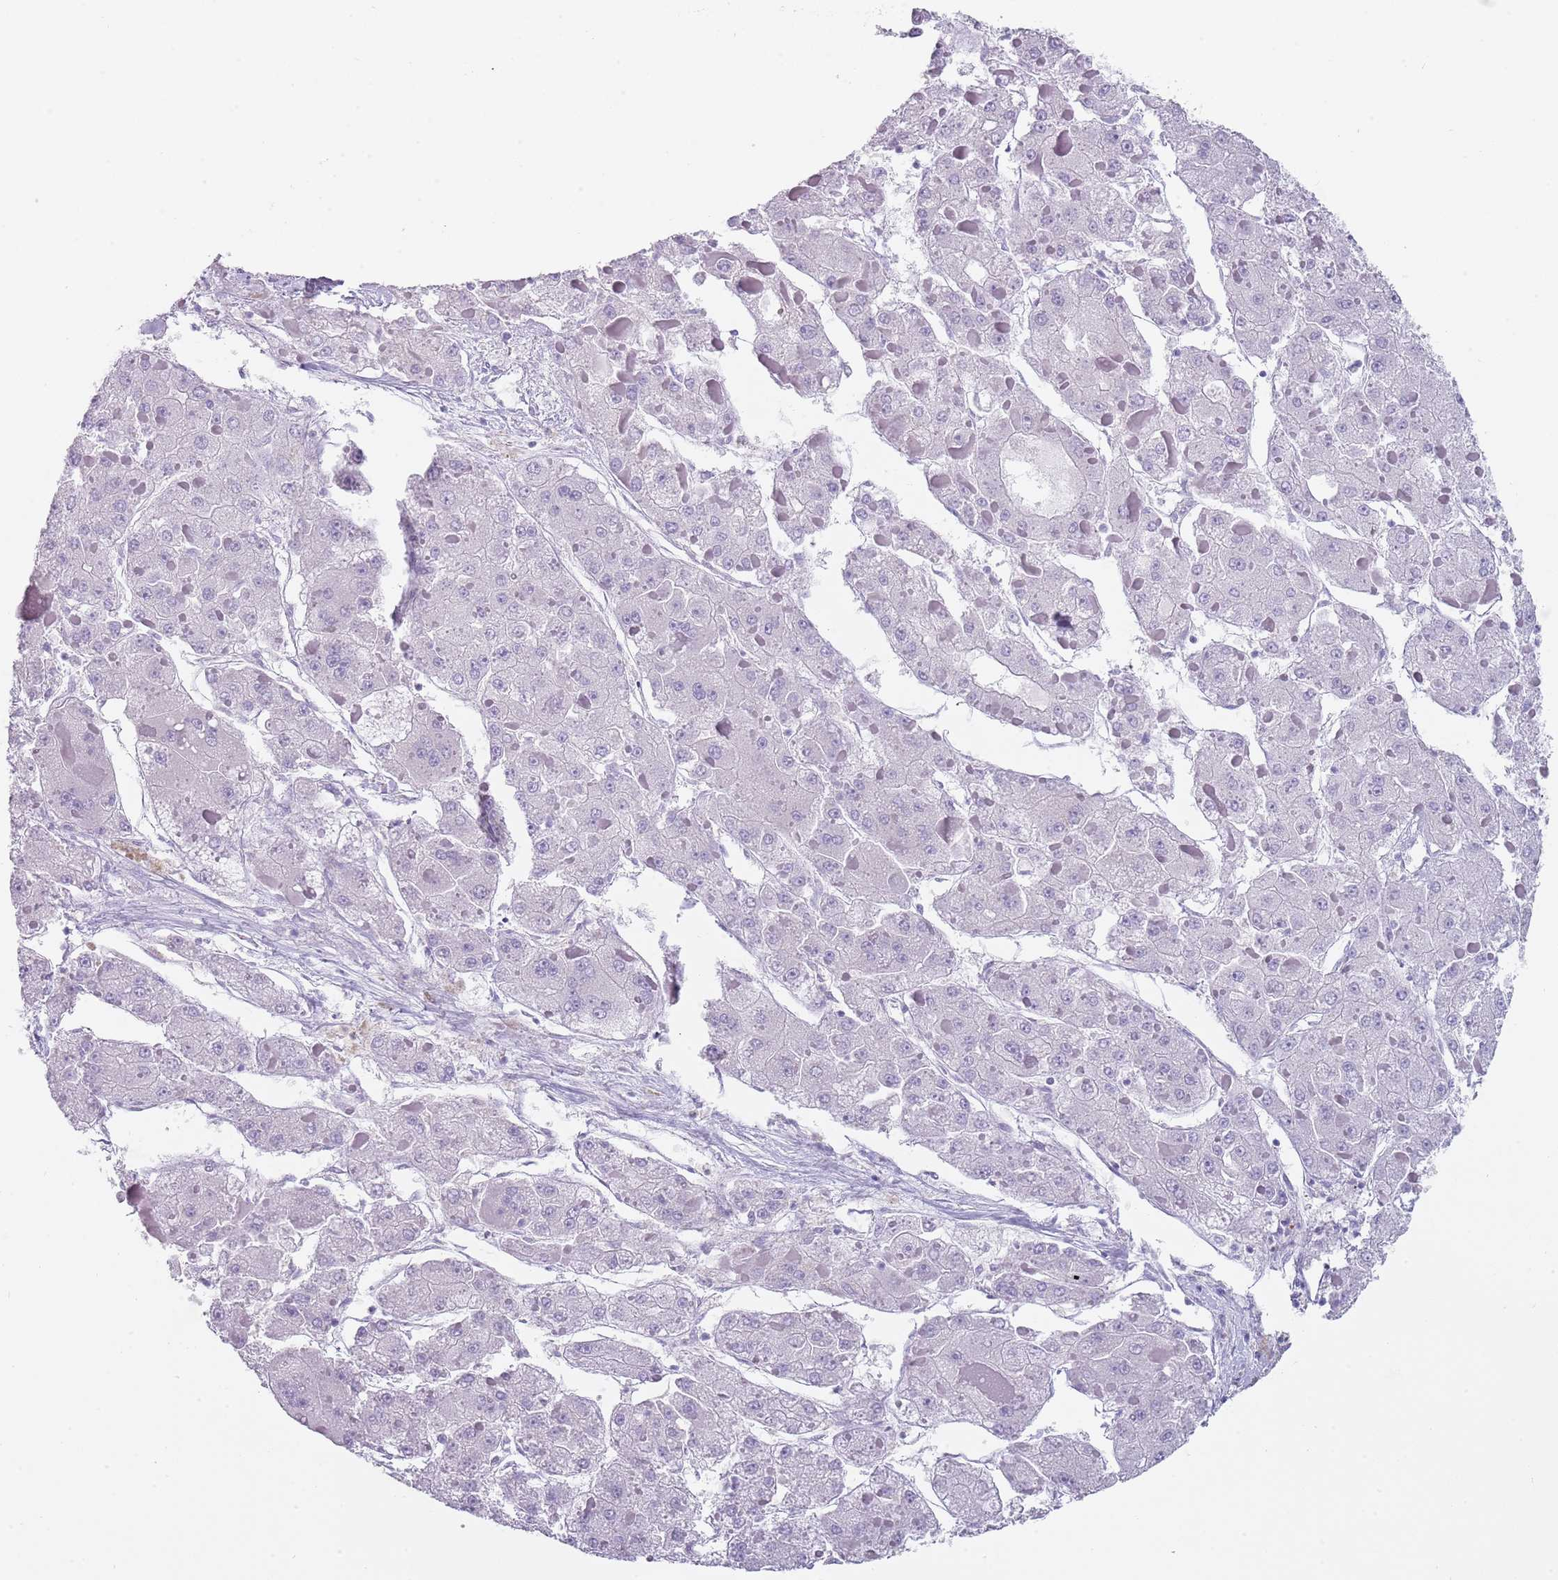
{"staining": {"intensity": "negative", "quantity": "none", "location": "none"}, "tissue": "liver cancer", "cell_type": "Tumor cells", "image_type": "cancer", "snomed": [{"axis": "morphology", "description": "Carcinoma, Hepatocellular, NOS"}, {"axis": "topography", "description": "Liver"}], "caption": "High magnification brightfield microscopy of liver hepatocellular carcinoma stained with DAB (brown) and counterstained with hematoxylin (blue): tumor cells show no significant expression.", "gene": "NBPF20", "patient": {"sex": "female", "age": 73}}